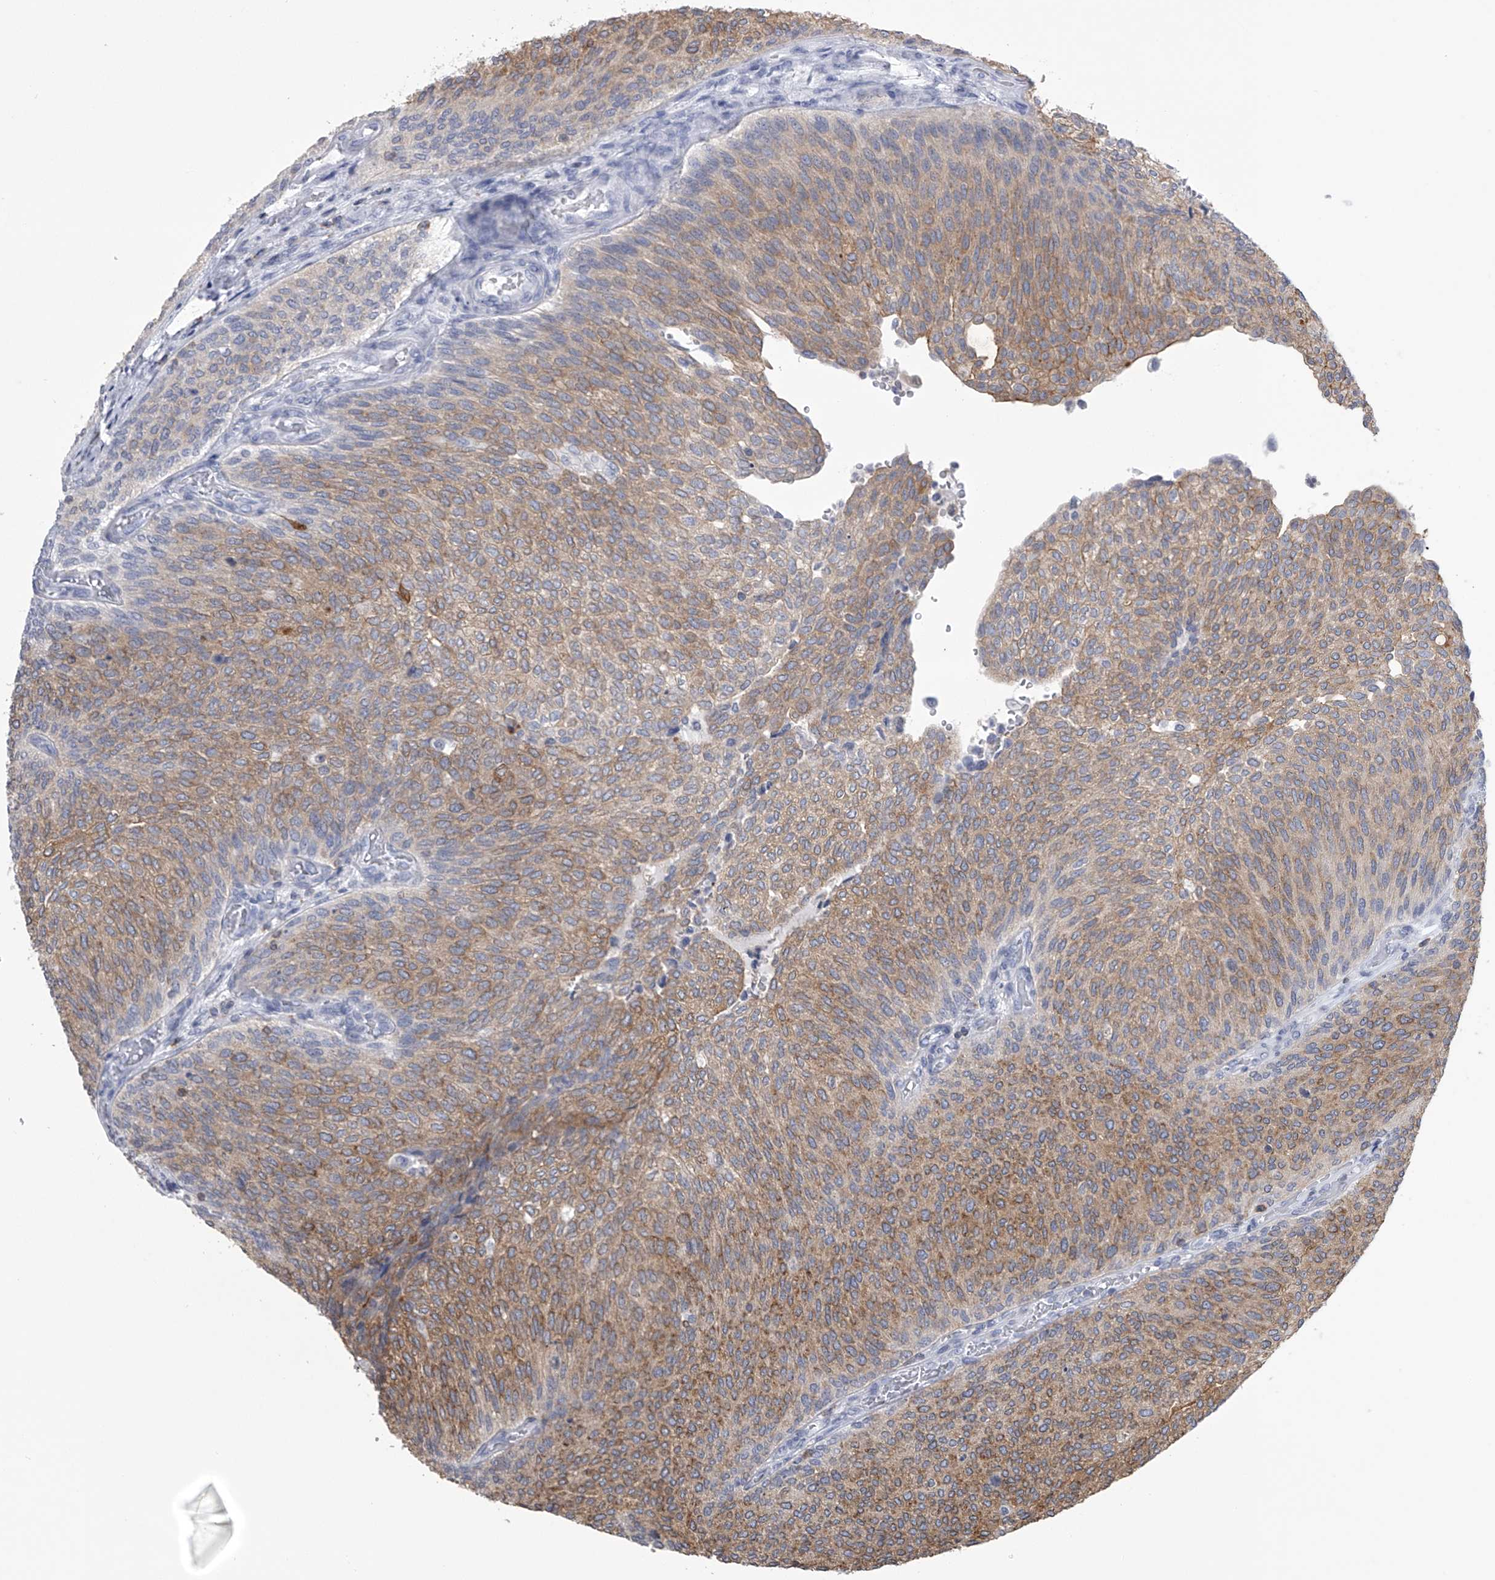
{"staining": {"intensity": "moderate", "quantity": "25%-75%", "location": "cytoplasmic/membranous"}, "tissue": "urothelial cancer", "cell_type": "Tumor cells", "image_type": "cancer", "snomed": [{"axis": "morphology", "description": "Urothelial carcinoma, Low grade"}, {"axis": "topography", "description": "Urinary bladder"}], "caption": "Moderate cytoplasmic/membranous staining for a protein is identified in about 25%-75% of tumor cells of urothelial cancer using immunohistochemistry.", "gene": "TASP1", "patient": {"sex": "female", "age": 79}}